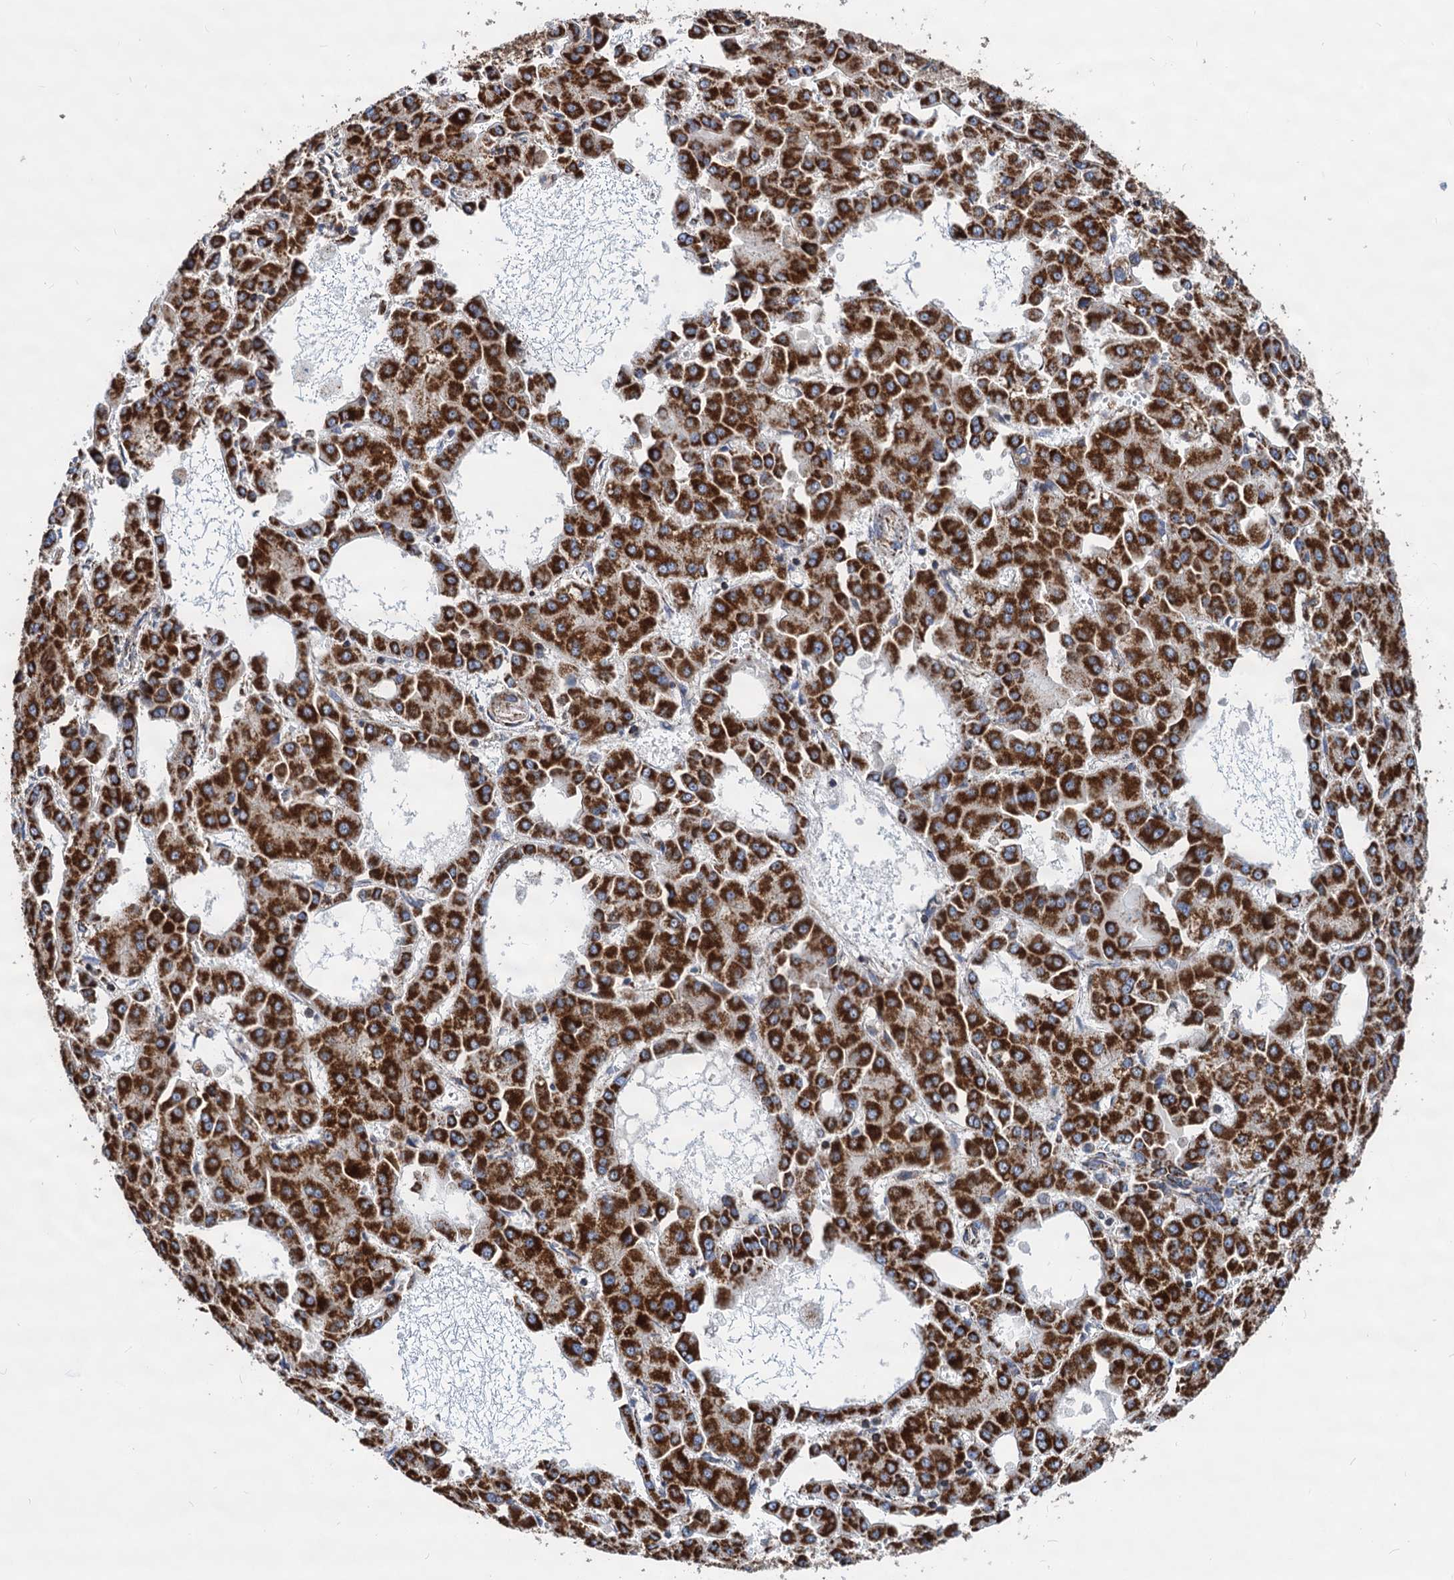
{"staining": {"intensity": "strong", "quantity": ">75%", "location": "cytoplasmic/membranous"}, "tissue": "liver cancer", "cell_type": "Tumor cells", "image_type": "cancer", "snomed": [{"axis": "morphology", "description": "Carcinoma, Hepatocellular, NOS"}, {"axis": "topography", "description": "Liver"}], "caption": "Protein staining reveals strong cytoplasmic/membranous expression in about >75% of tumor cells in hepatocellular carcinoma (liver). (Stains: DAB (3,3'-diaminobenzidine) in brown, nuclei in blue, Microscopy: brightfield microscopy at high magnification).", "gene": "TIMM10", "patient": {"sex": "male", "age": 47}}